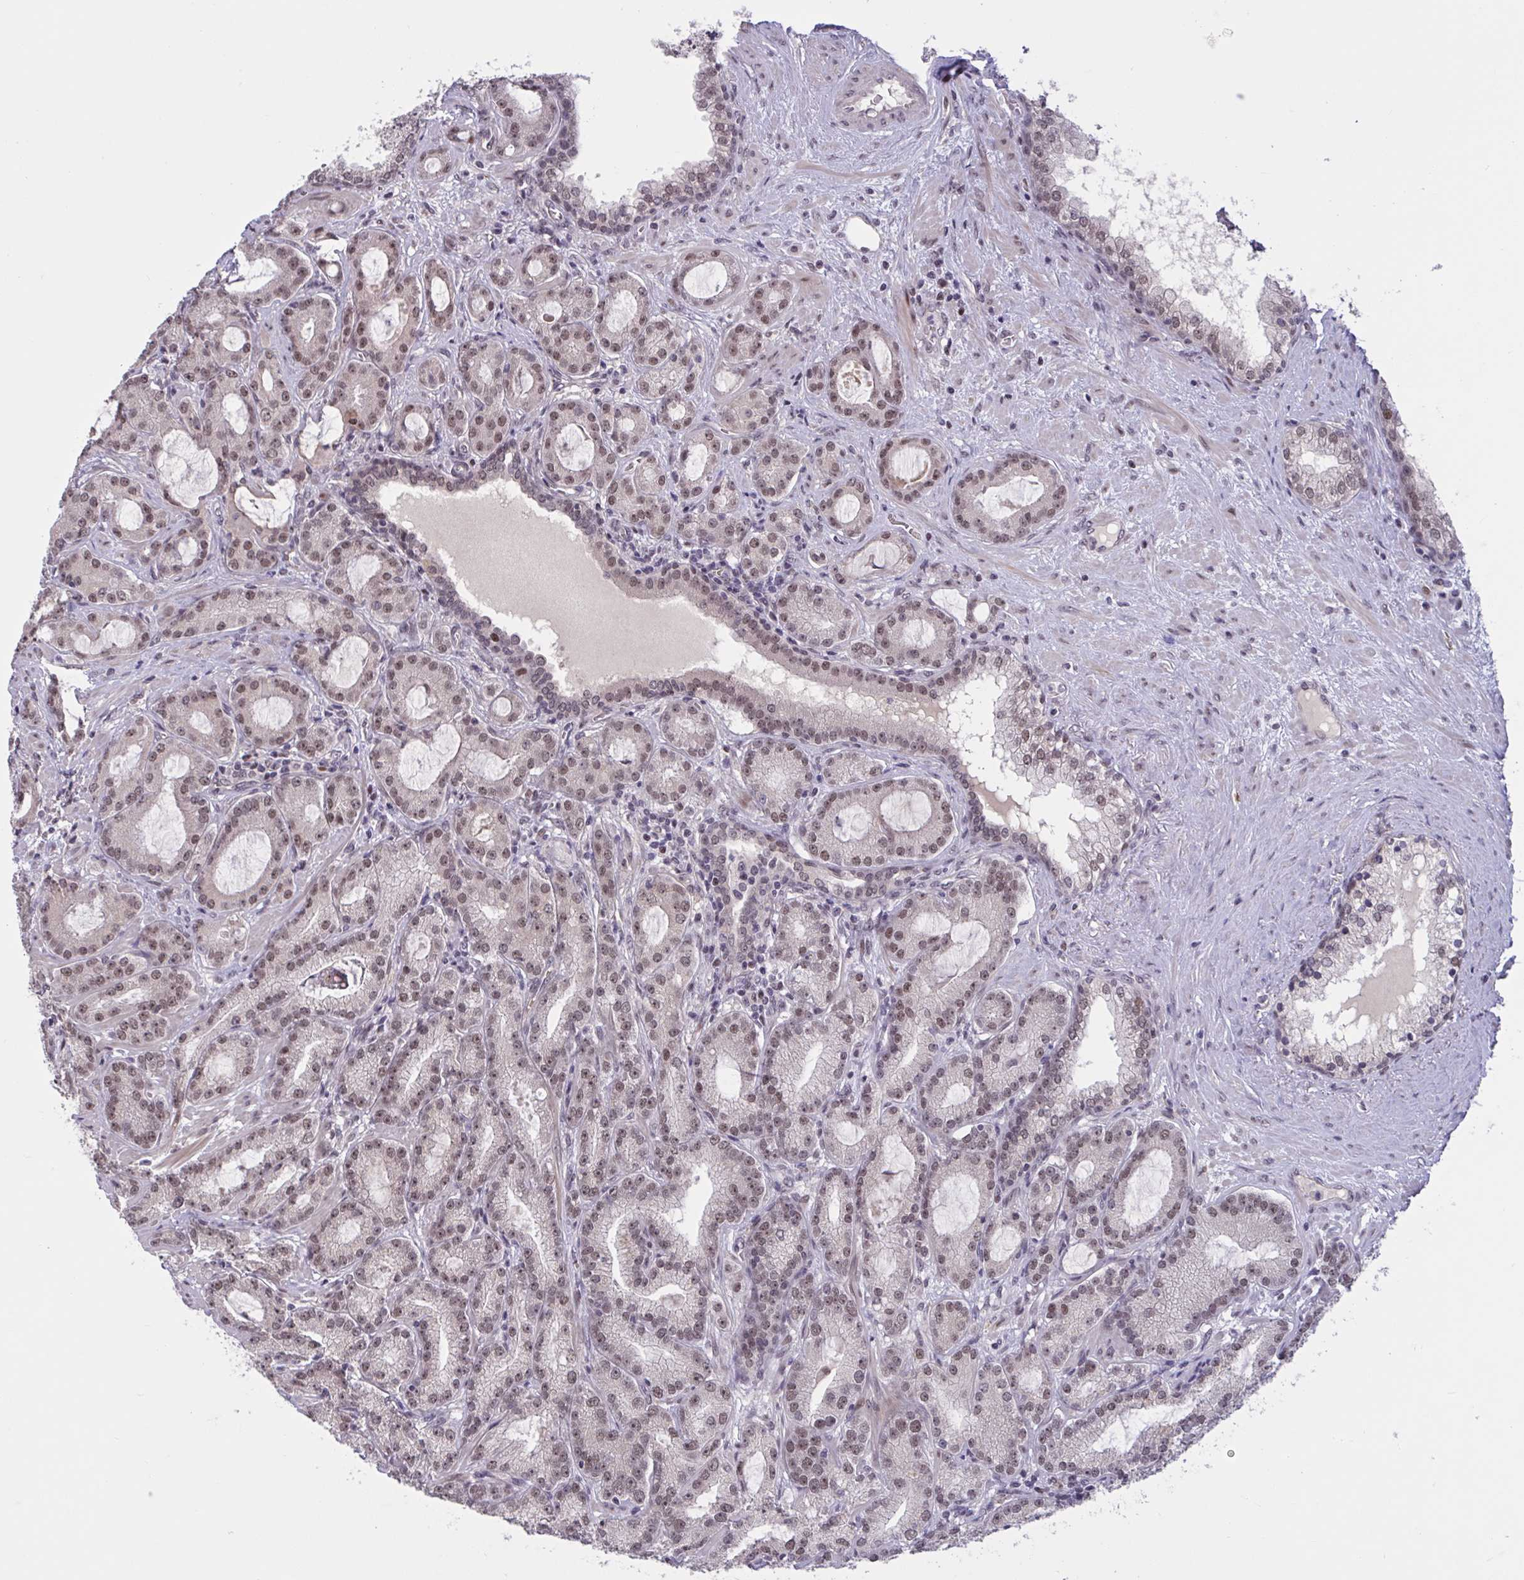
{"staining": {"intensity": "moderate", "quantity": ">75%", "location": "nuclear"}, "tissue": "prostate cancer", "cell_type": "Tumor cells", "image_type": "cancer", "snomed": [{"axis": "morphology", "description": "Adenocarcinoma, High grade"}, {"axis": "topography", "description": "Prostate"}], "caption": "IHC staining of prostate cancer (high-grade adenocarcinoma), which demonstrates medium levels of moderate nuclear positivity in about >75% of tumor cells indicating moderate nuclear protein staining. The staining was performed using DAB (brown) for protein detection and nuclei were counterstained in hematoxylin (blue).", "gene": "ZNF414", "patient": {"sex": "male", "age": 65}}